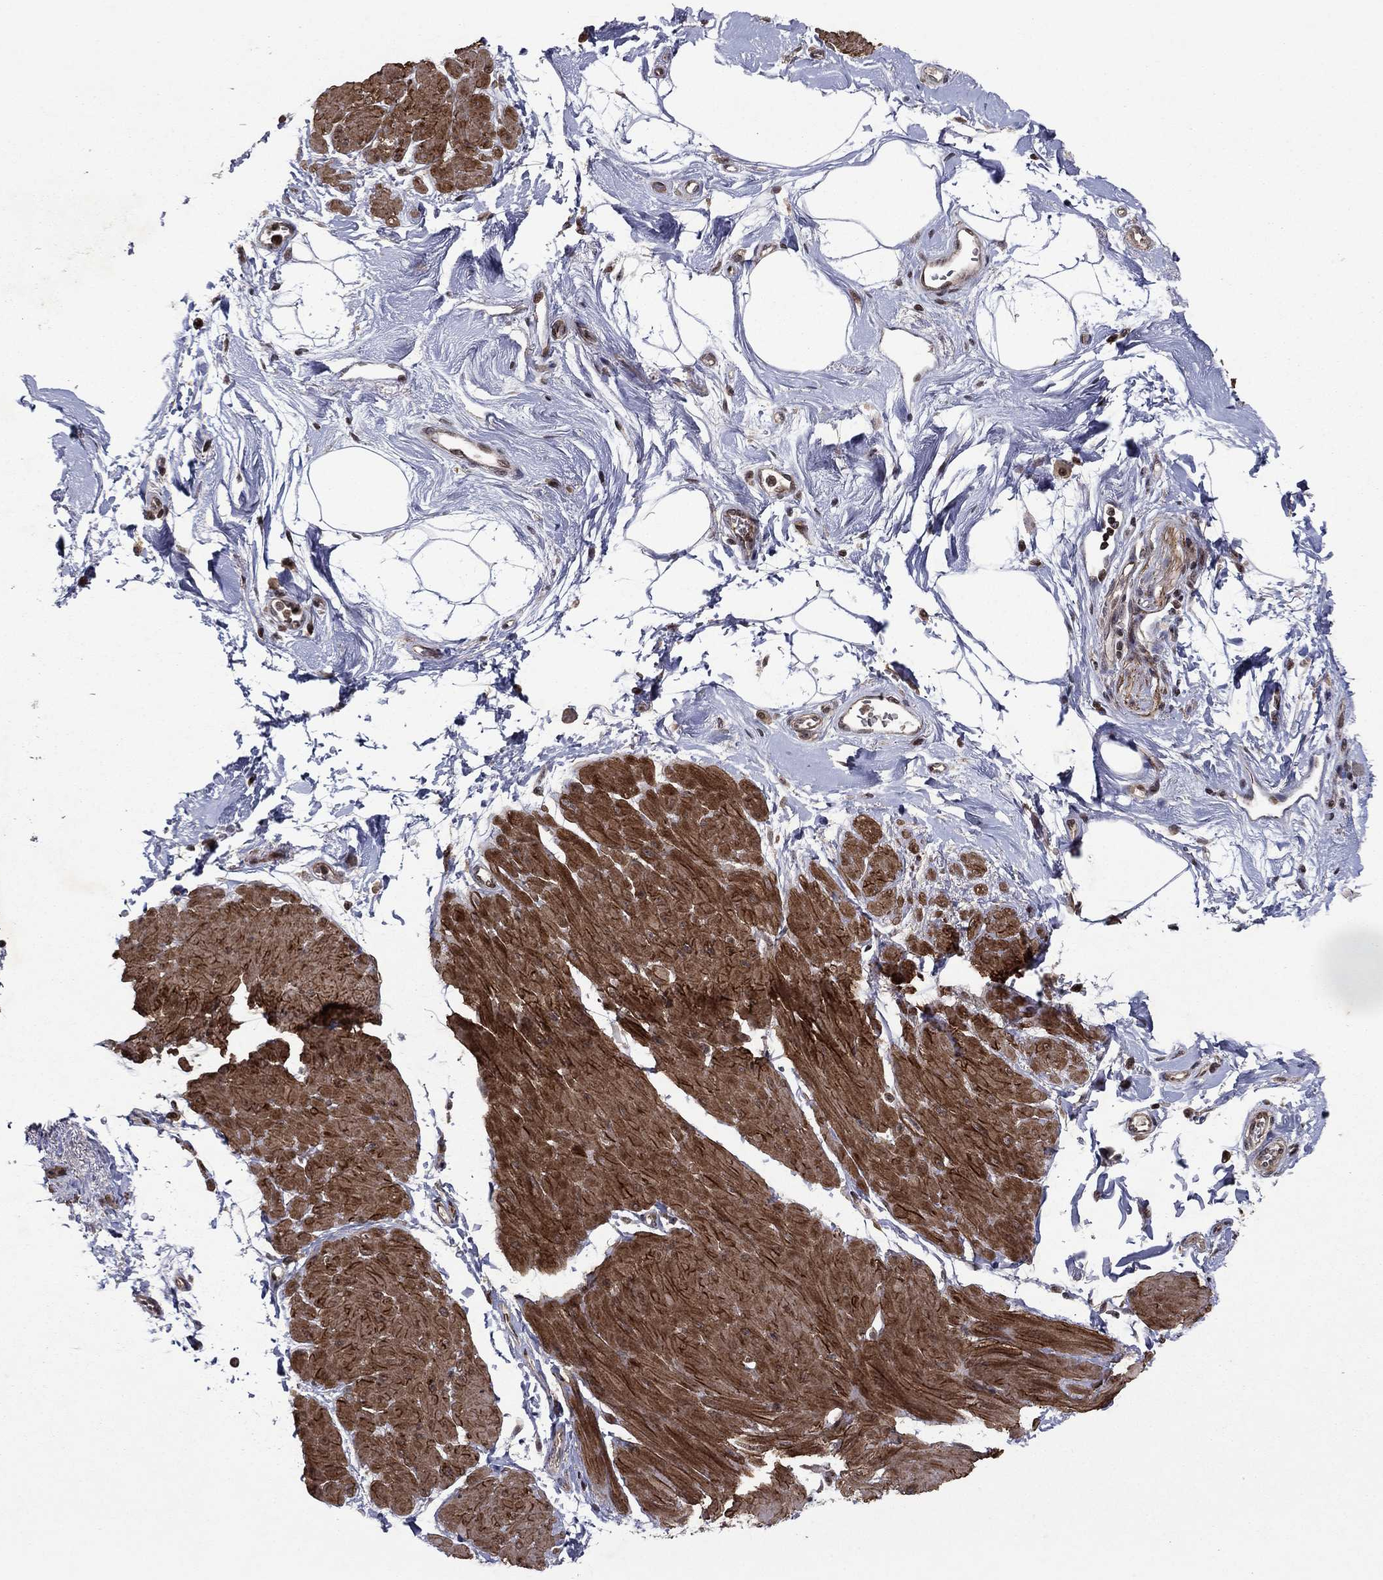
{"staining": {"intensity": "strong", "quantity": "25%-75%", "location": "cytoplasmic/membranous"}, "tissue": "smooth muscle", "cell_type": "Smooth muscle cells", "image_type": "normal", "snomed": [{"axis": "morphology", "description": "Normal tissue, NOS"}, {"axis": "topography", "description": "Adipose tissue"}, {"axis": "topography", "description": "Smooth muscle"}, {"axis": "topography", "description": "Peripheral nerve tissue"}], "caption": "Smooth muscle stained for a protein reveals strong cytoplasmic/membranous positivity in smooth muscle cells.", "gene": "SORBS1", "patient": {"sex": "male", "age": 83}}